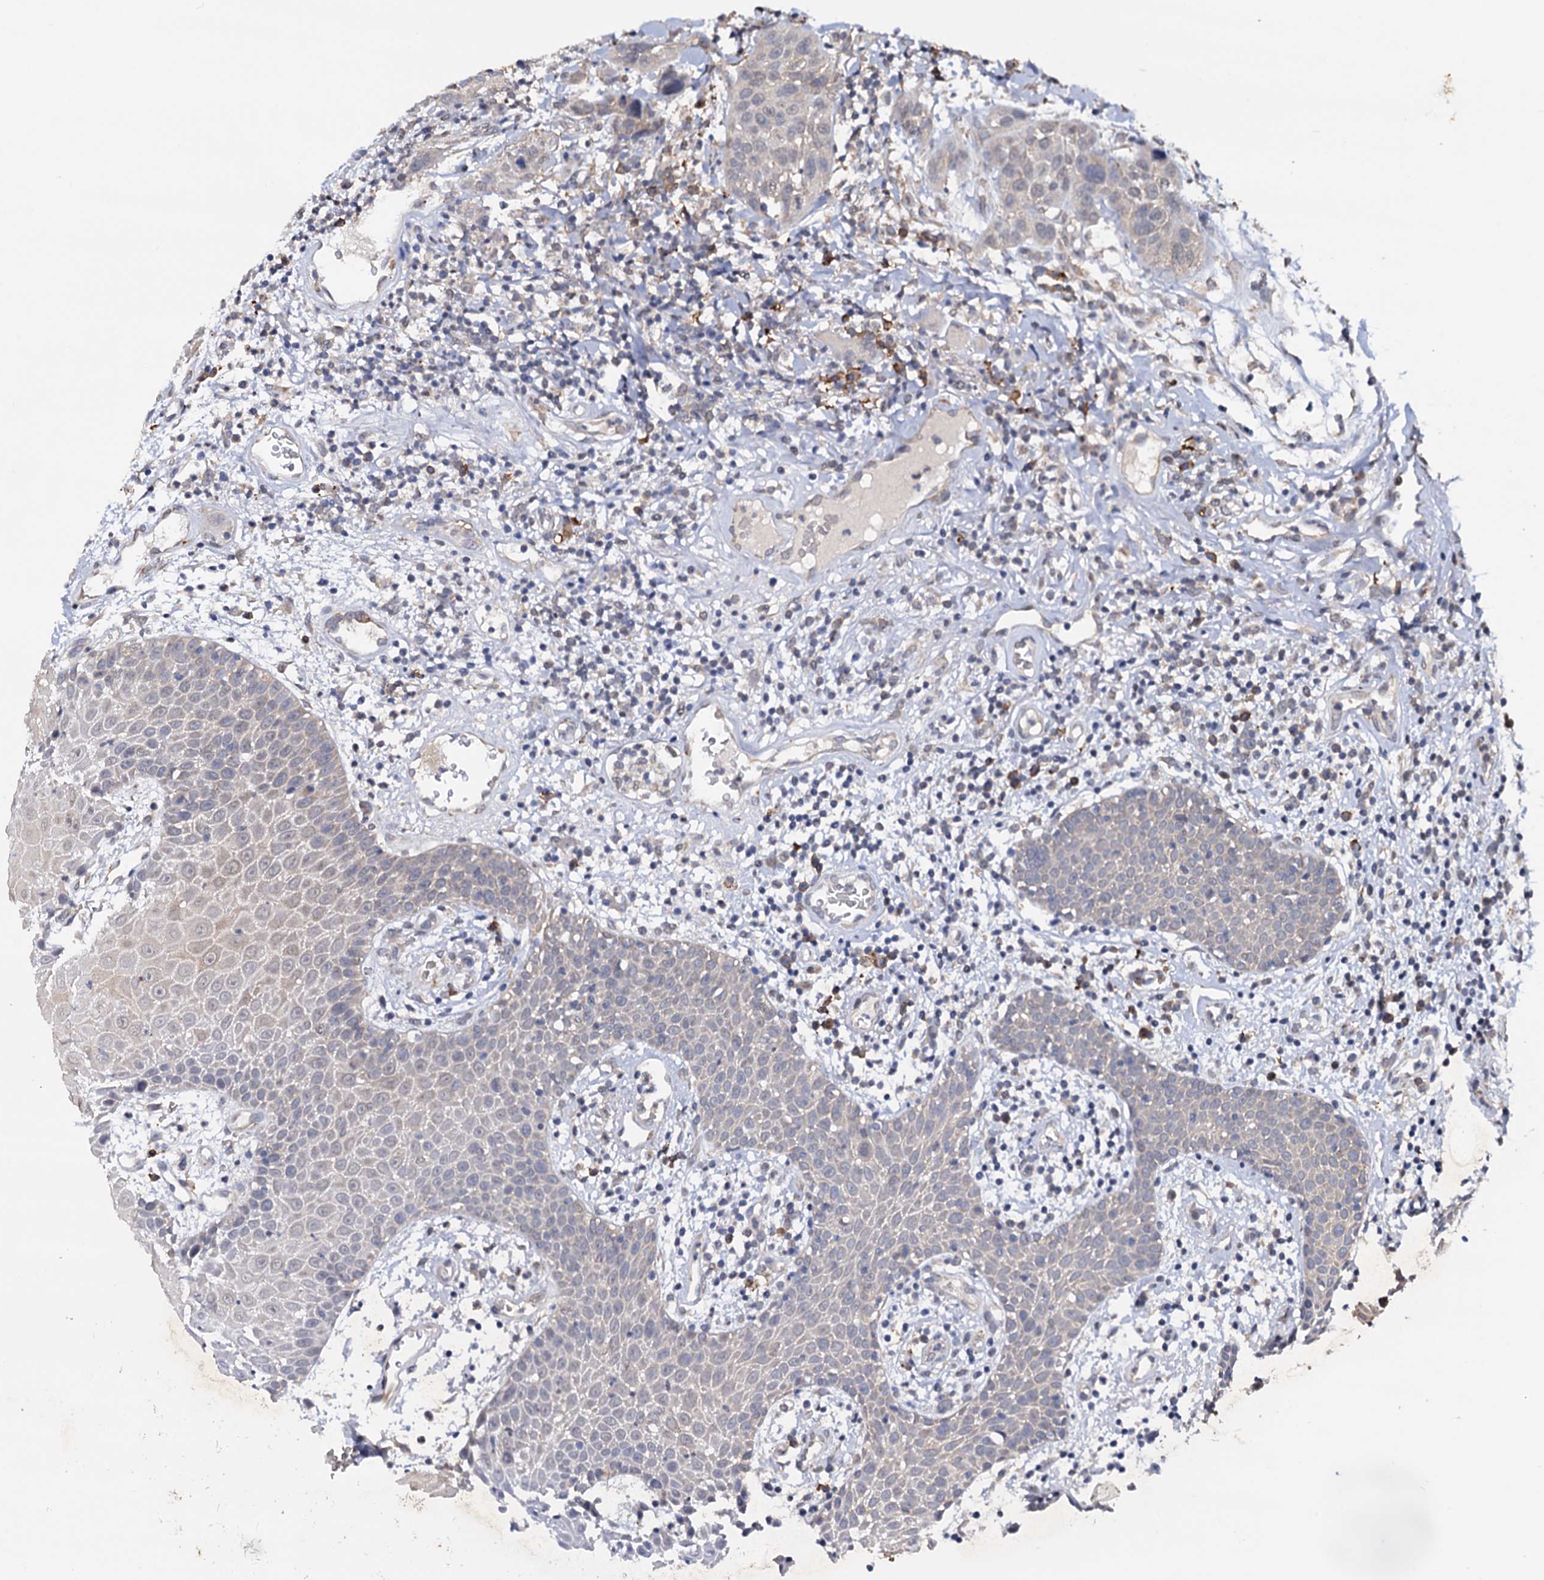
{"staining": {"intensity": "moderate", "quantity": "<25%", "location": "nuclear"}, "tissue": "oral mucosa", "cell_type": "Squamous epithelial cells", "image_type": "normal", "snomed": [{"axis": "morphology", "description": "Normal tissue, NOS"}, {"axis": "topography", "description": "Skeletal muscle"}, {"axis": "topography", "description": "Oral tissue"}, {"axis": "topography", "description": "Salivary gland"}, {"axis": "topography", "description": "Peripheral nerve tissue"}], "caption": "Brown immunohistochemical staining in normal oral mucosa displays moderate nuclear staining in about <25% of squamous epithelial cells. (Brightfield microscopy of DAB IHC at high magnification).", "gene": "TBC1D12", "patient": {"sex": "male", "age": 54}}